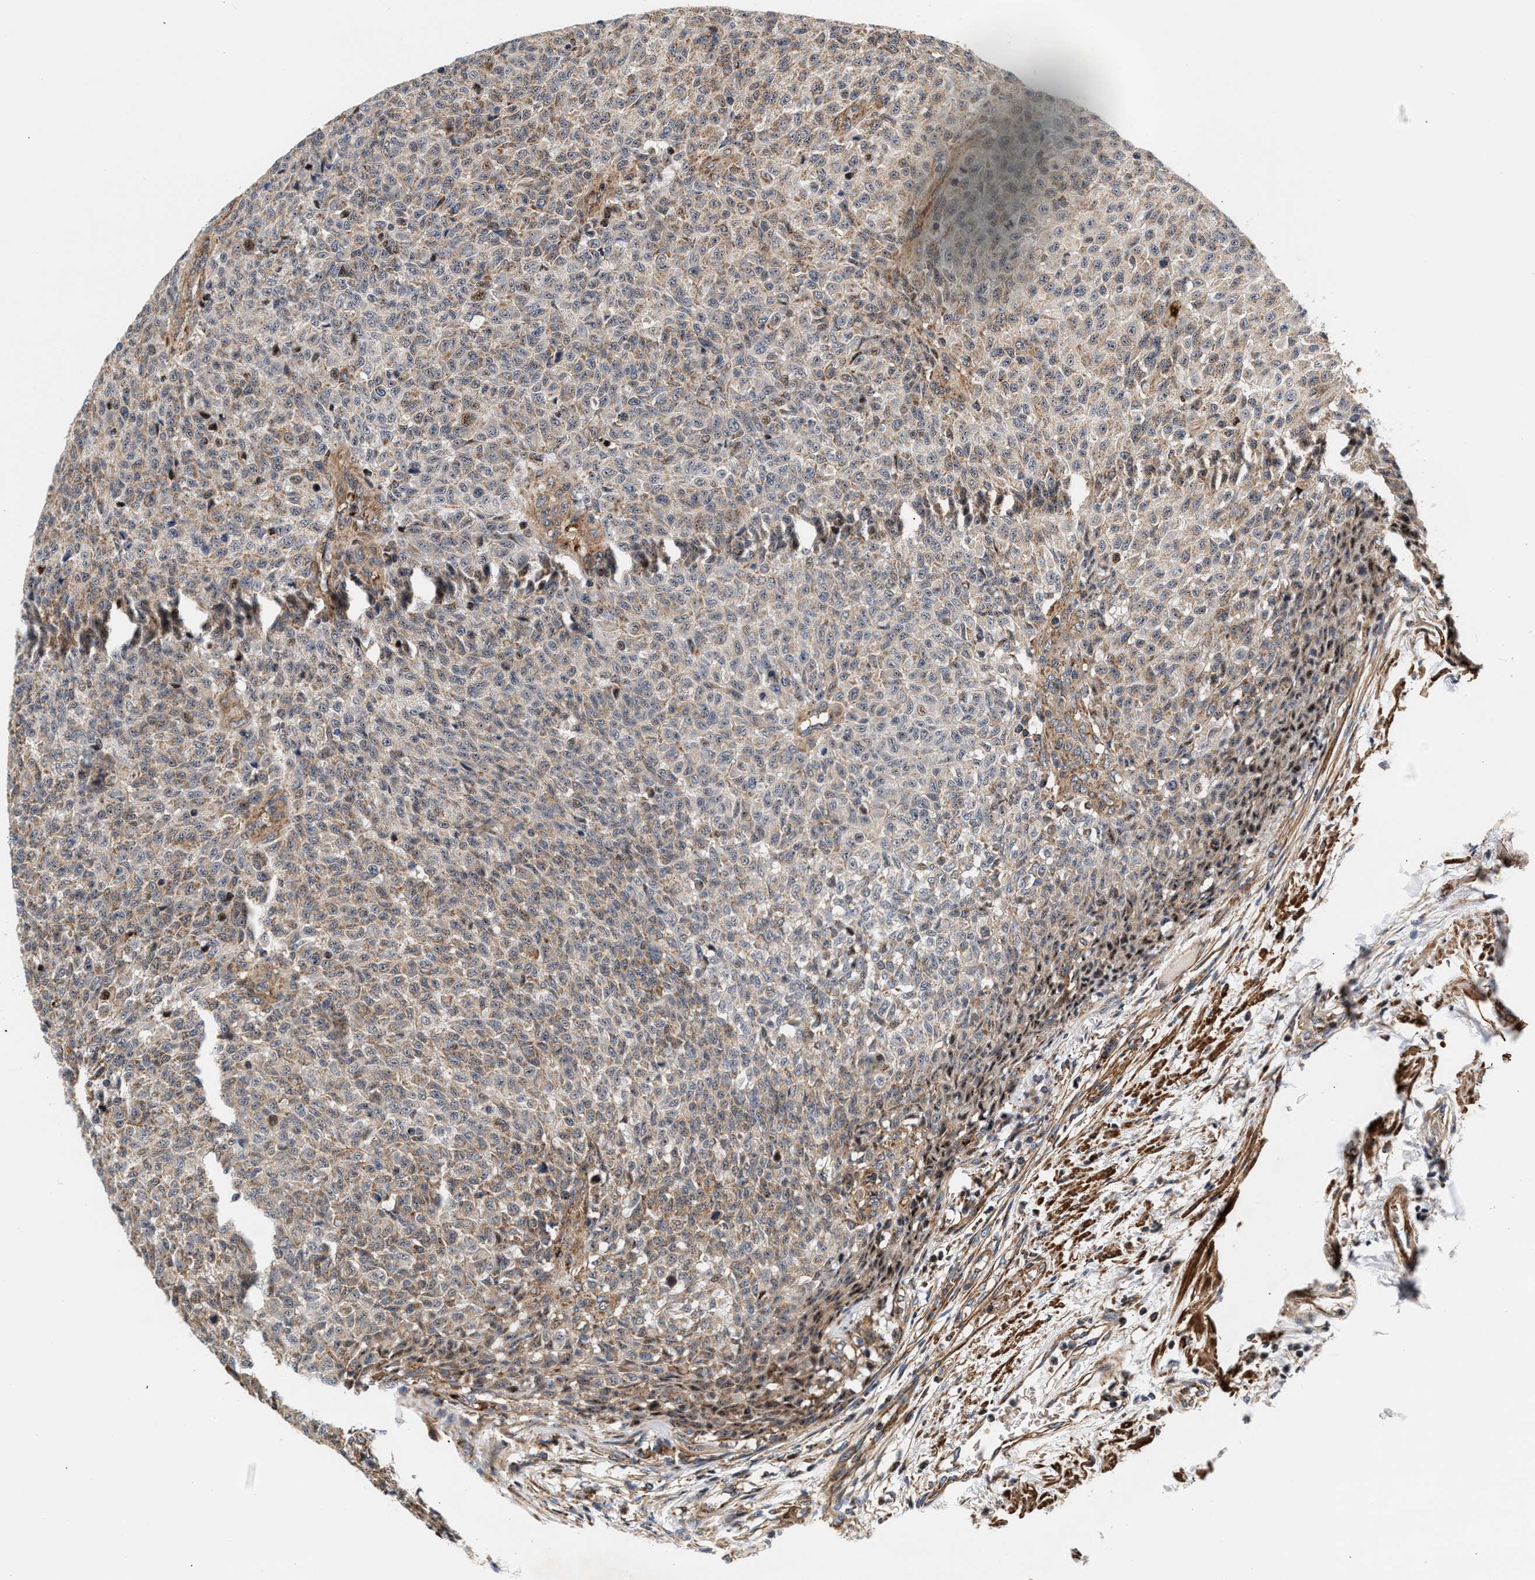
{"staining": {"intensity": "weak", "quantity": "25%-75%", "location": "cytoplasmic/membranous"}, "tissue": "testis cancer", "cell_type": "Tumor cells", "image_type": "cancer", "snomed": [{"axis": "morphology", "description": "Seminoma, NOS"}, {"axis": "topography", "description": "Testis"}], "caption": "This is an image of immunohistochemistry (IHC) staining of testis cancer, which shows weak staining in the cytoplasmic/membranous of tumor cells.", "gene": "SGK1", "patient": {"sex": "male", "age": 59}}